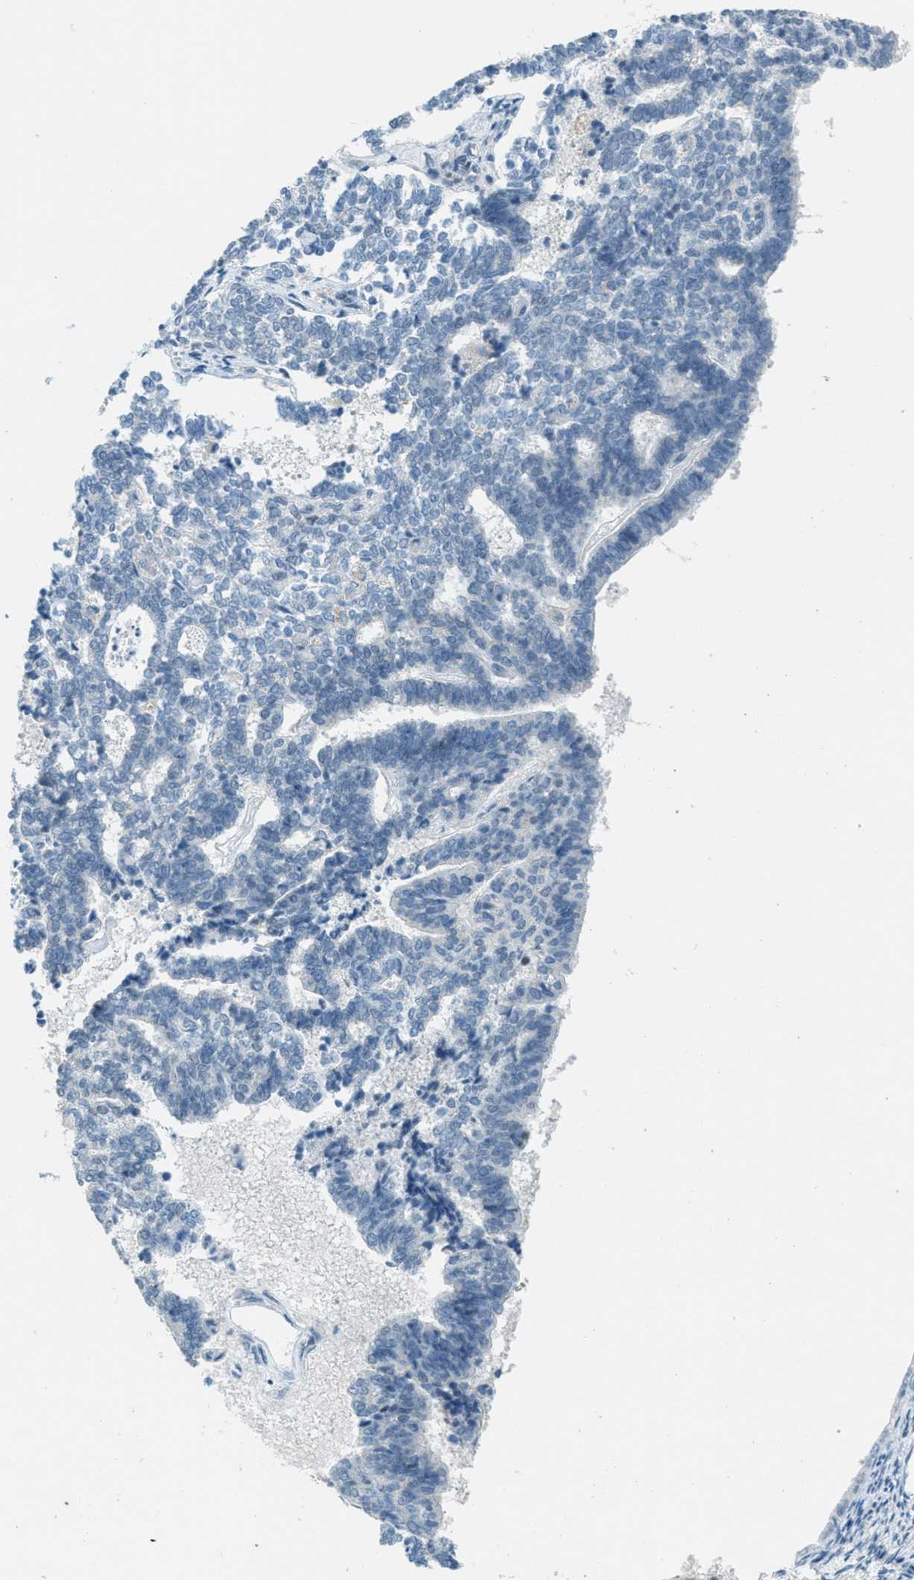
{"staining": {"intensity": "negative", "quantity": "none", "location": "none"}, "tissue": "endometrial cancer", "cell_type": "Tumor cells", "image_type": "cancer", "snomed": [{"axis": "morphology", "description": "Adenocarcinoma, NOS"}, {"axis": "topography", "description": "Endometrium"}], "caption": "Tumor cells show no significant expression in endometrial cancer.", "gene": "FYN", "patient": {"sex": "female", "age": 70}}